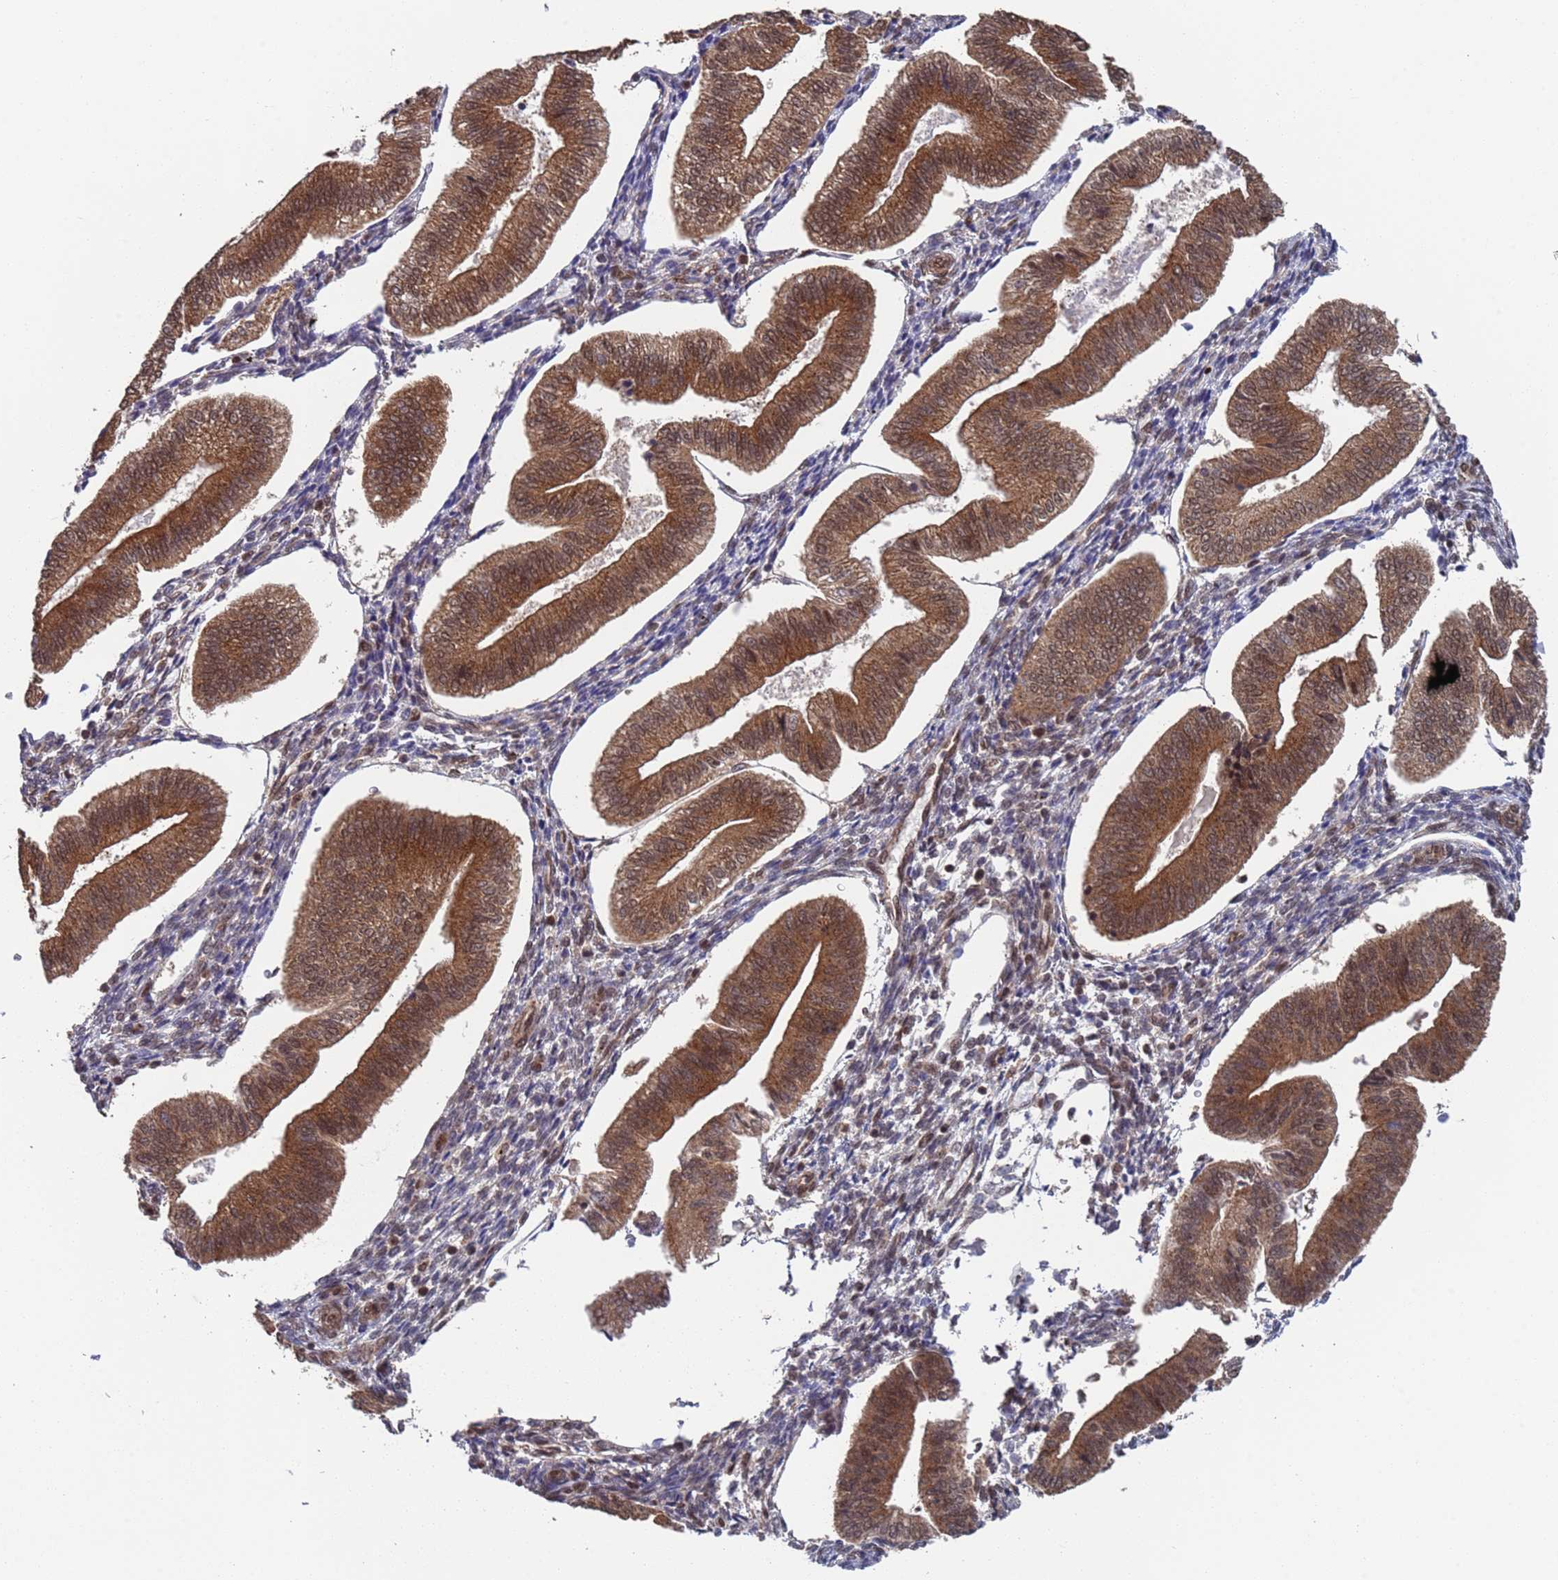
{"staining": {"intensity": "weak", "quantity": "<25%", "location": "cytoplasmic/membranous"}, "tissue": "endometrium", "cell_type": "Cells in endometrial stroma", "image_type": "normal", "snomed": [{"axis": "morphology", "description": "Normal tissue, NOS"}, {"axis": "topography", "description": "Endometrium"}], "caption": "Cells in endometrial stroma show no significant expression in normal endometrium. Nuclei are stained in blue.", "gene": "FUBP3", "patient": {"sex": "female", "age": 34}}